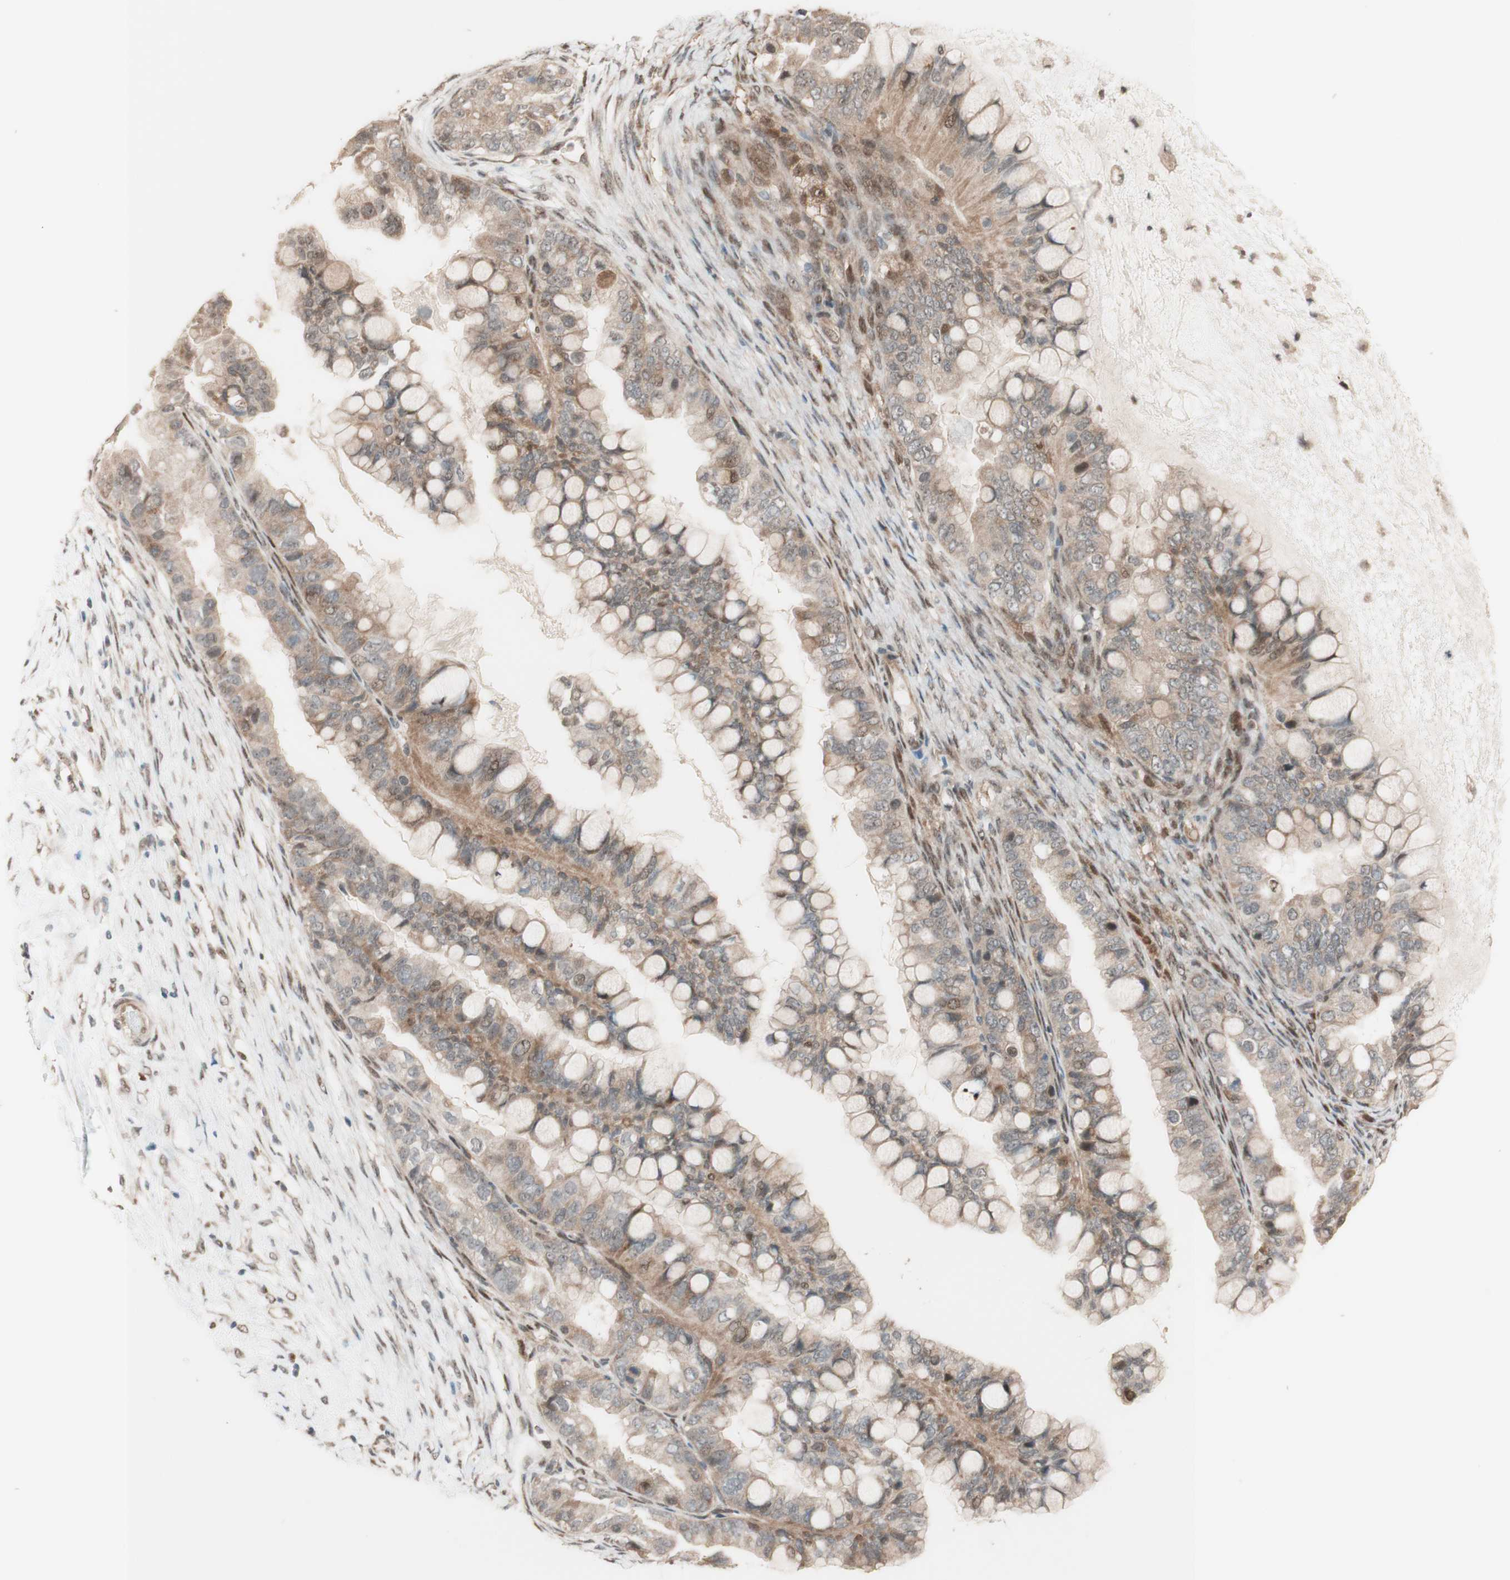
{"staining": {"intensity": "weak", "quantity": "25%-75%", "location": "cytoplasmic/membranous"}, "tissue": "ovarian cancer", "cell_type": "Tumor cells", "image_type": "cancer", "snomed": [{"axis": "morphology", "description": "Cystadenocarcinoma, mucinous, NOS"}, {"axis": "topography", "description": "Ovary"}], "caption": "Ovarian mucinous cystadenocarcinoma was stained to show a protein in brown. There is low levels of weak cytoplasmic/membranous positivity in approximately 25%-75% of tumor cells.", "gene": "CCNC", "patient": {"sex": "female", "age": 80}}